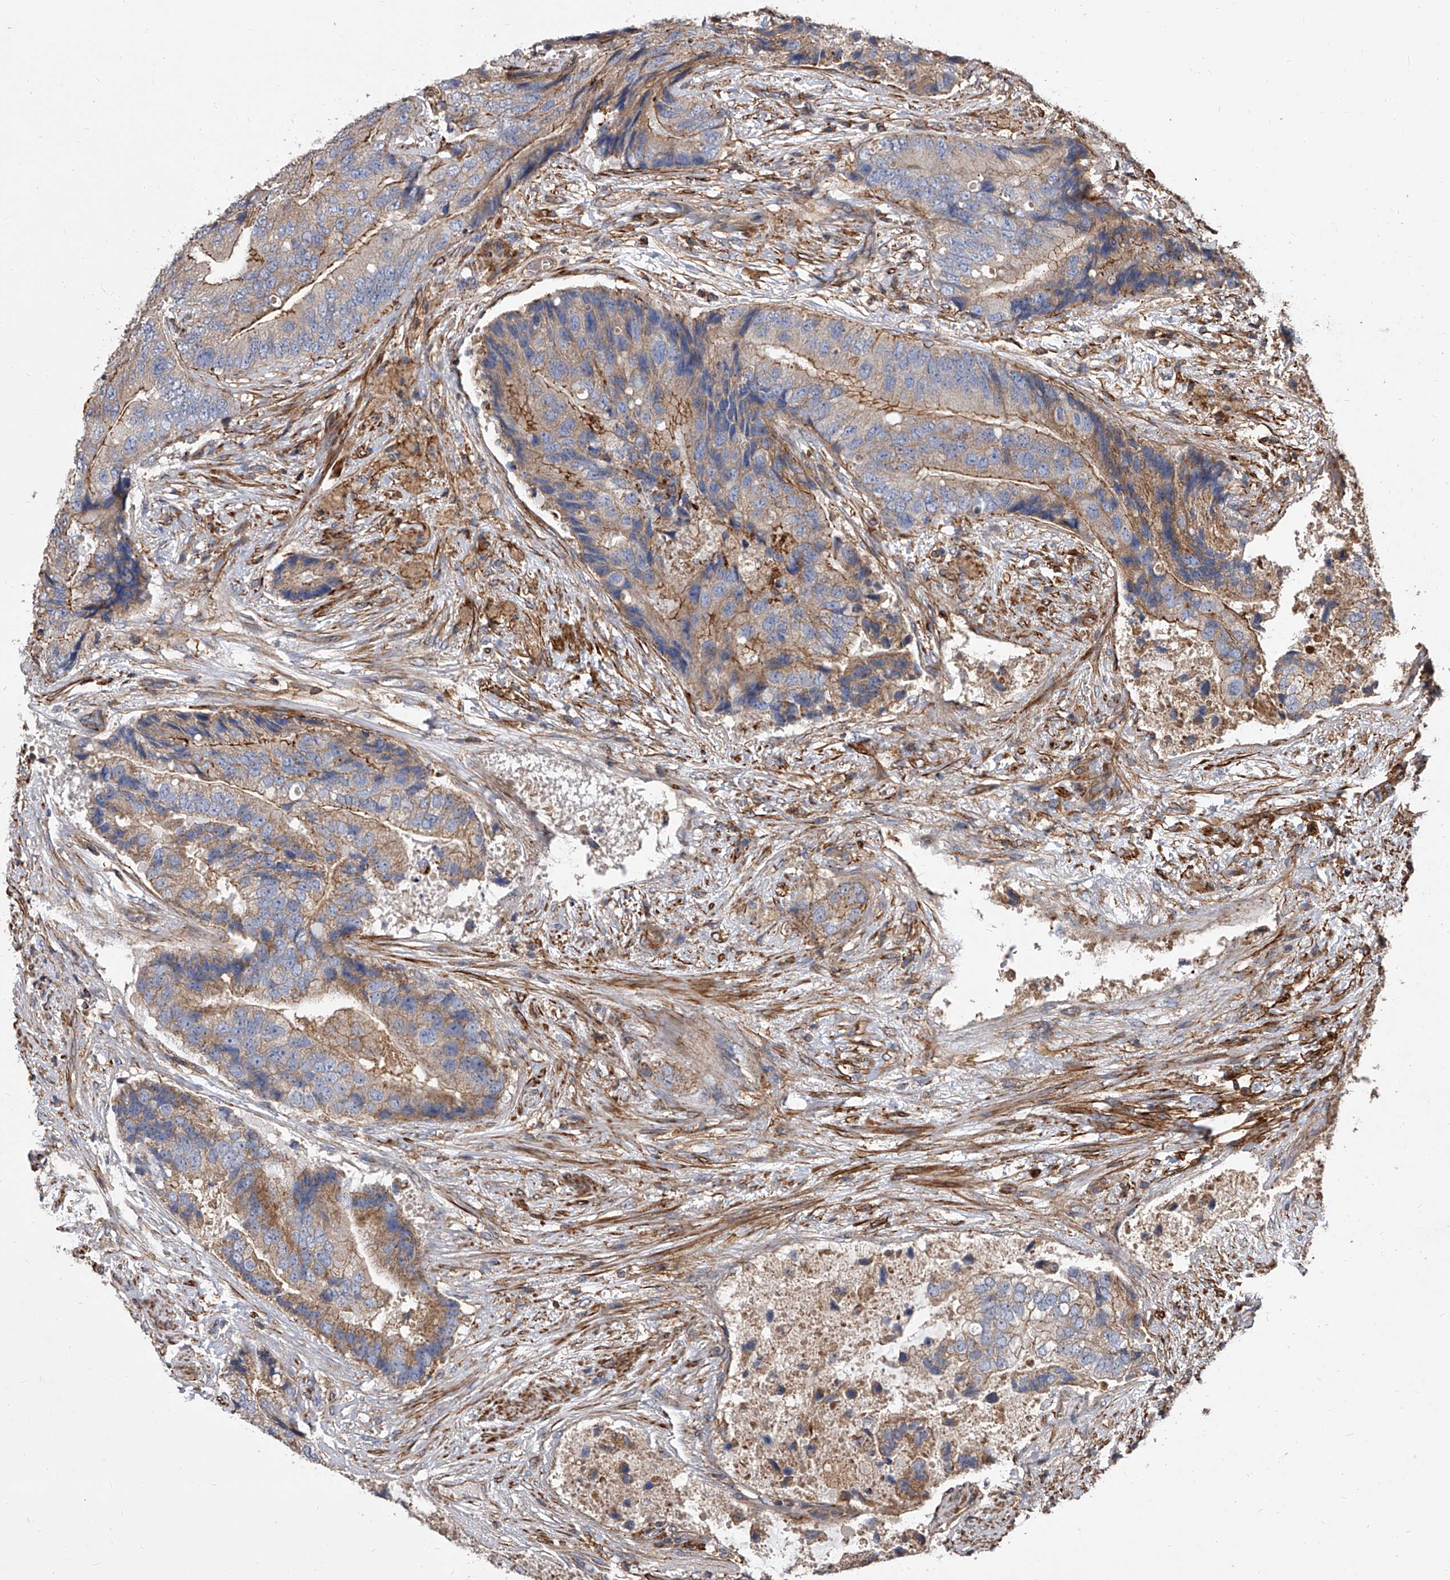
{"staining": {"intensity": "weak", "quantity": ">75%", "location": "cytoplasmic/membranous"}, "tissue": "prostate cancer", "cell_type": "Tumor cells", "image_type": "cancer", "snomed": [{"axis": "morphology", "description": "Adenocarcinoma, High grade"}, {"axis": "topography", "description": "Prostate"}], "caption": "A low amount of weak cytoplasmic/membranous staining is appreciated in about >75% of tumor cells in prostate cancer (high-grade adenocarcinoma) tissue.", "gene": "PISD", "patient": {"sex": "male", "age": 70}}